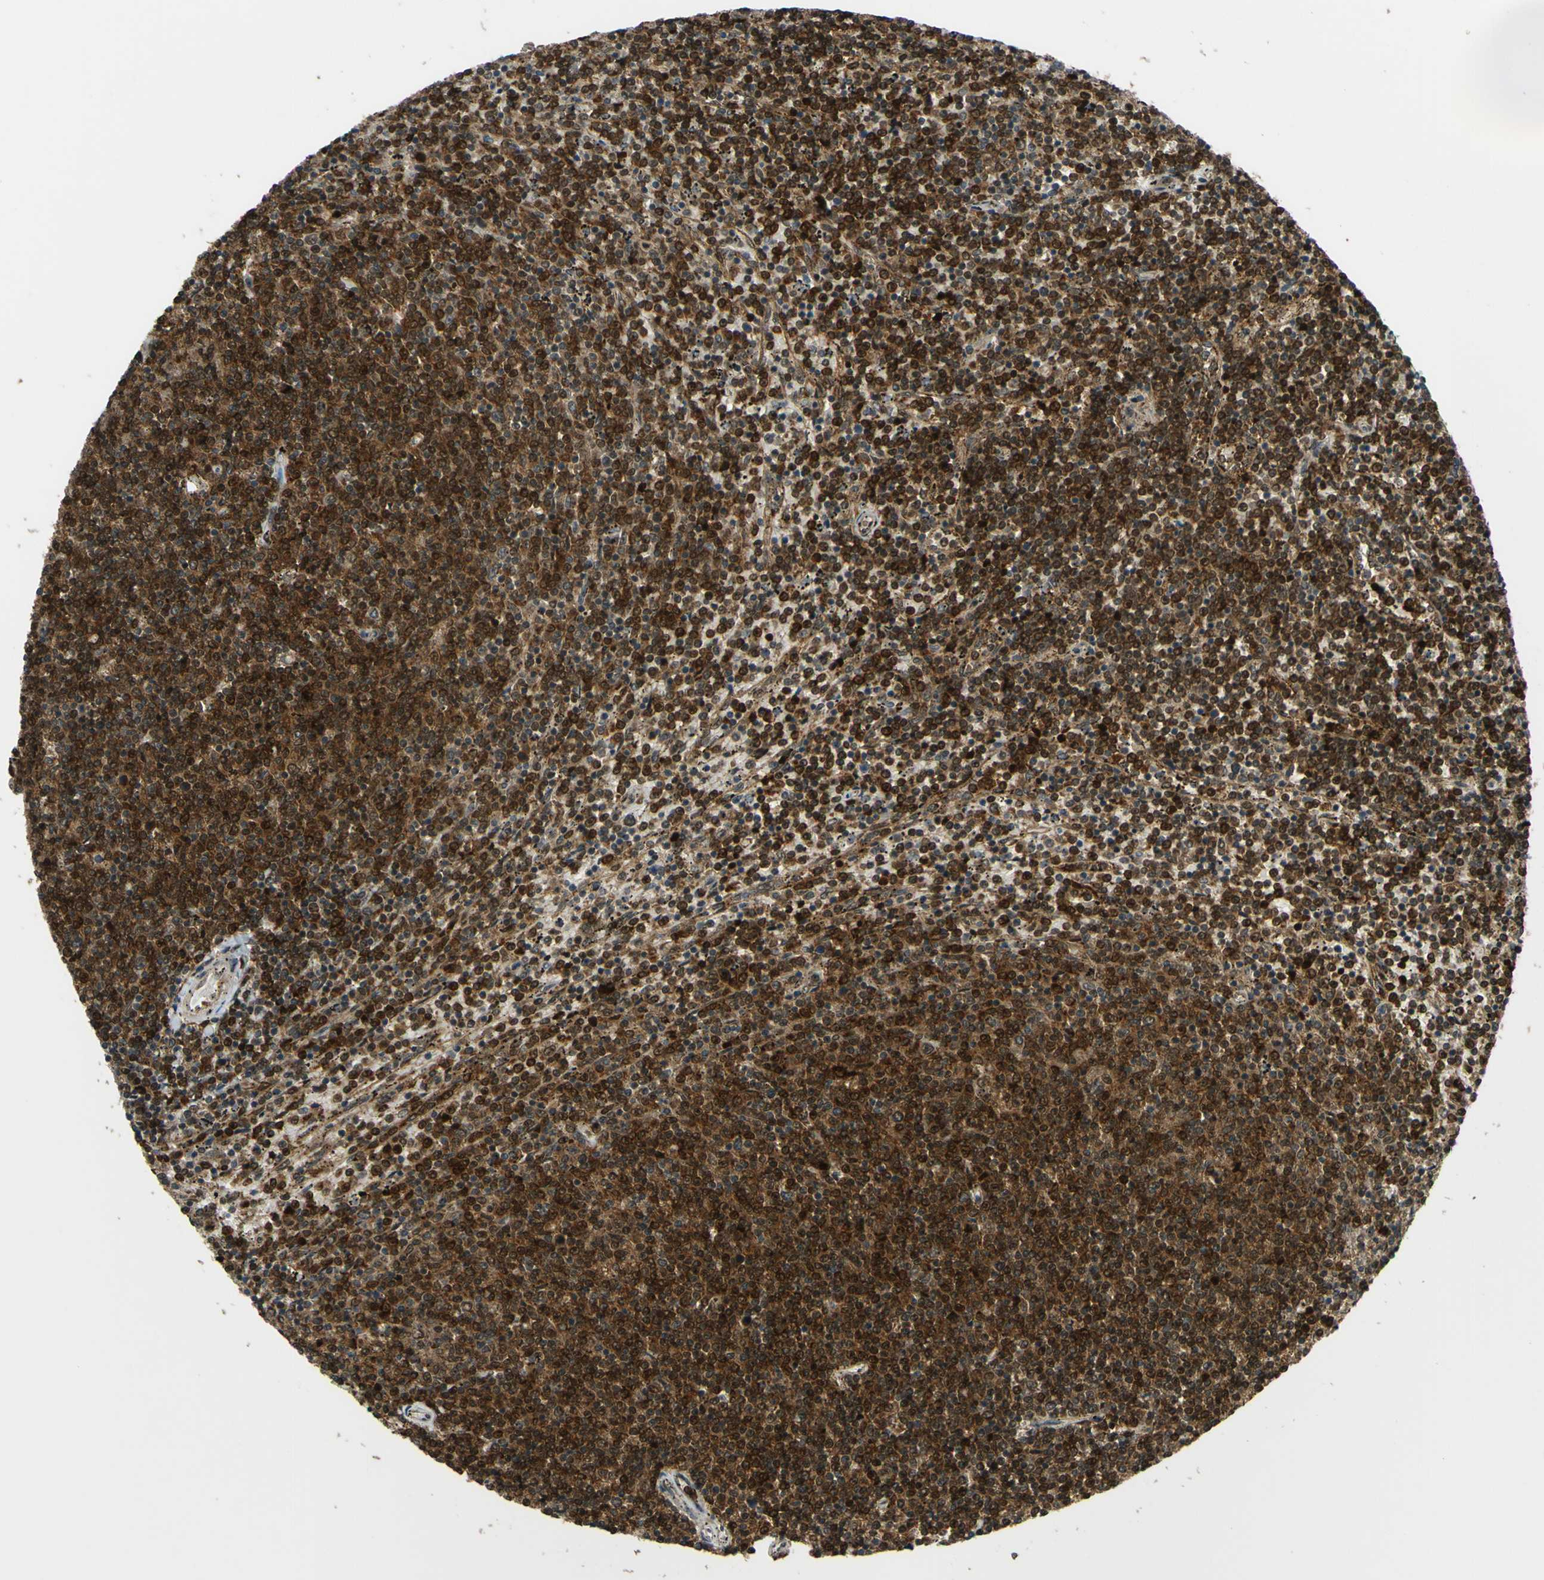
{"staining": {"intensity": "strong", "quantity": ">75%", "location": "cytoplasmic/membranous,nuclear"}, "tissue": "lymphoma", "cell_type": "Tumor cells", "image_type": "cancer", "snomed": [{"axis": "morphology", "description": "Malignant lymphoma, non-Hodgkin's type, Low grade"}, {"axis": "topography", "description": "Spleen"}], "caption": "Strong cytoplasmic/membranous and nuclear expression is appreciated in about >75% of tumor cells in malignant lymphoma, non-Hodgkin's type (low-grade). (Stains: DAB (3,3'-diaminobenzidine) in brown, nuclei in blue, Microscopy: brightfield microscopy at high magnification).", "gene": "ABCC8", "patient": {"sex": "female", "age": 50}}